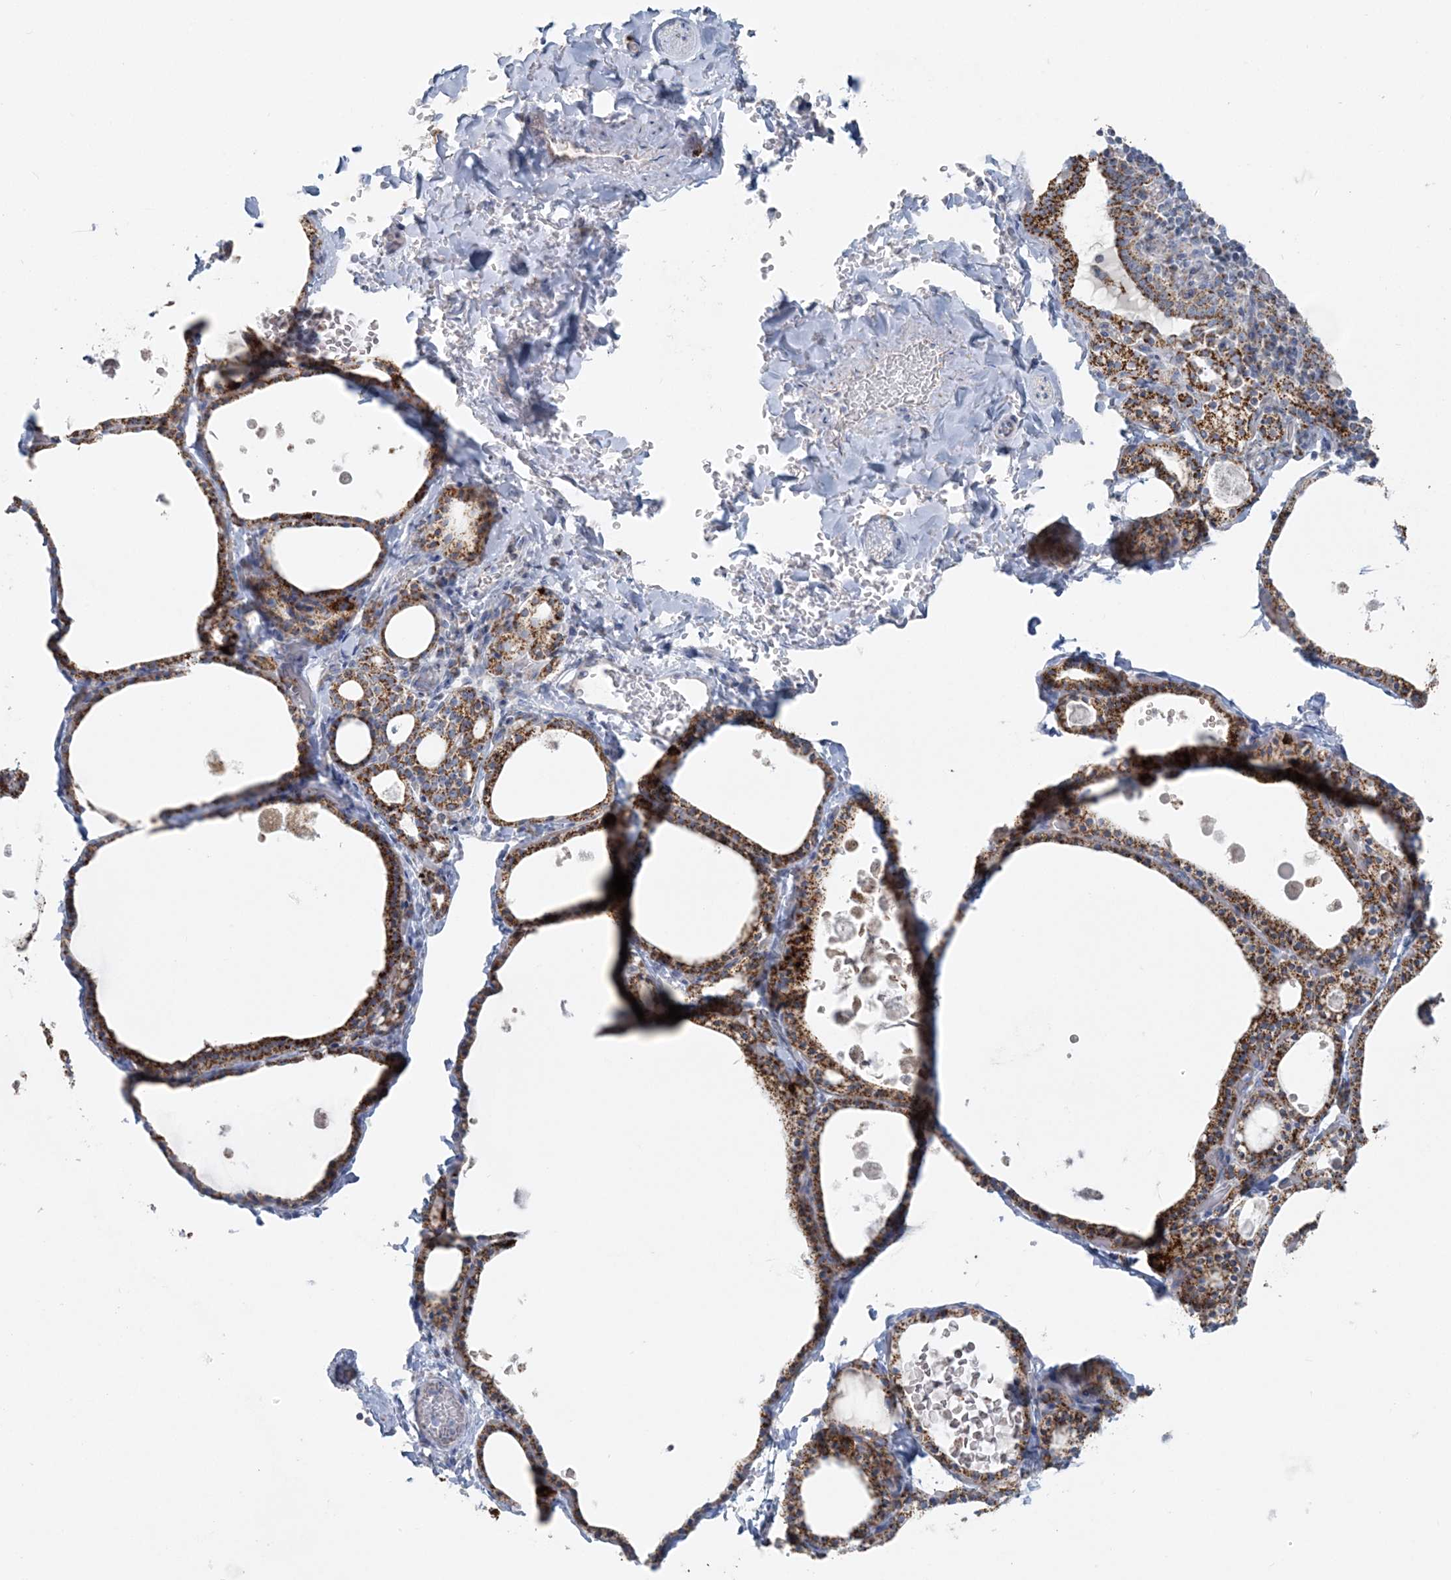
{"staining": {"intensity": "strong", "quantity": ">75%", "location": "cytoplasmic/membranous"}, "tissue": "thyroid gland", "cell_type": "Glandular cells", "image_type": "normal", "snomed": [{"axis": "morphology", "description": "Normal tissue, NOS"}, {"axis": "topography", "description": "Thyroid gland"}], "caption": "A histopathology image showing strong cytoplasmic/membranous staining in approximately >75% of glandular cells in normal thyroid gland, as visualized by brown immunohistochemical staining.", "gene": "PCCB", "patient": {"sex": "male", "age": 56}}